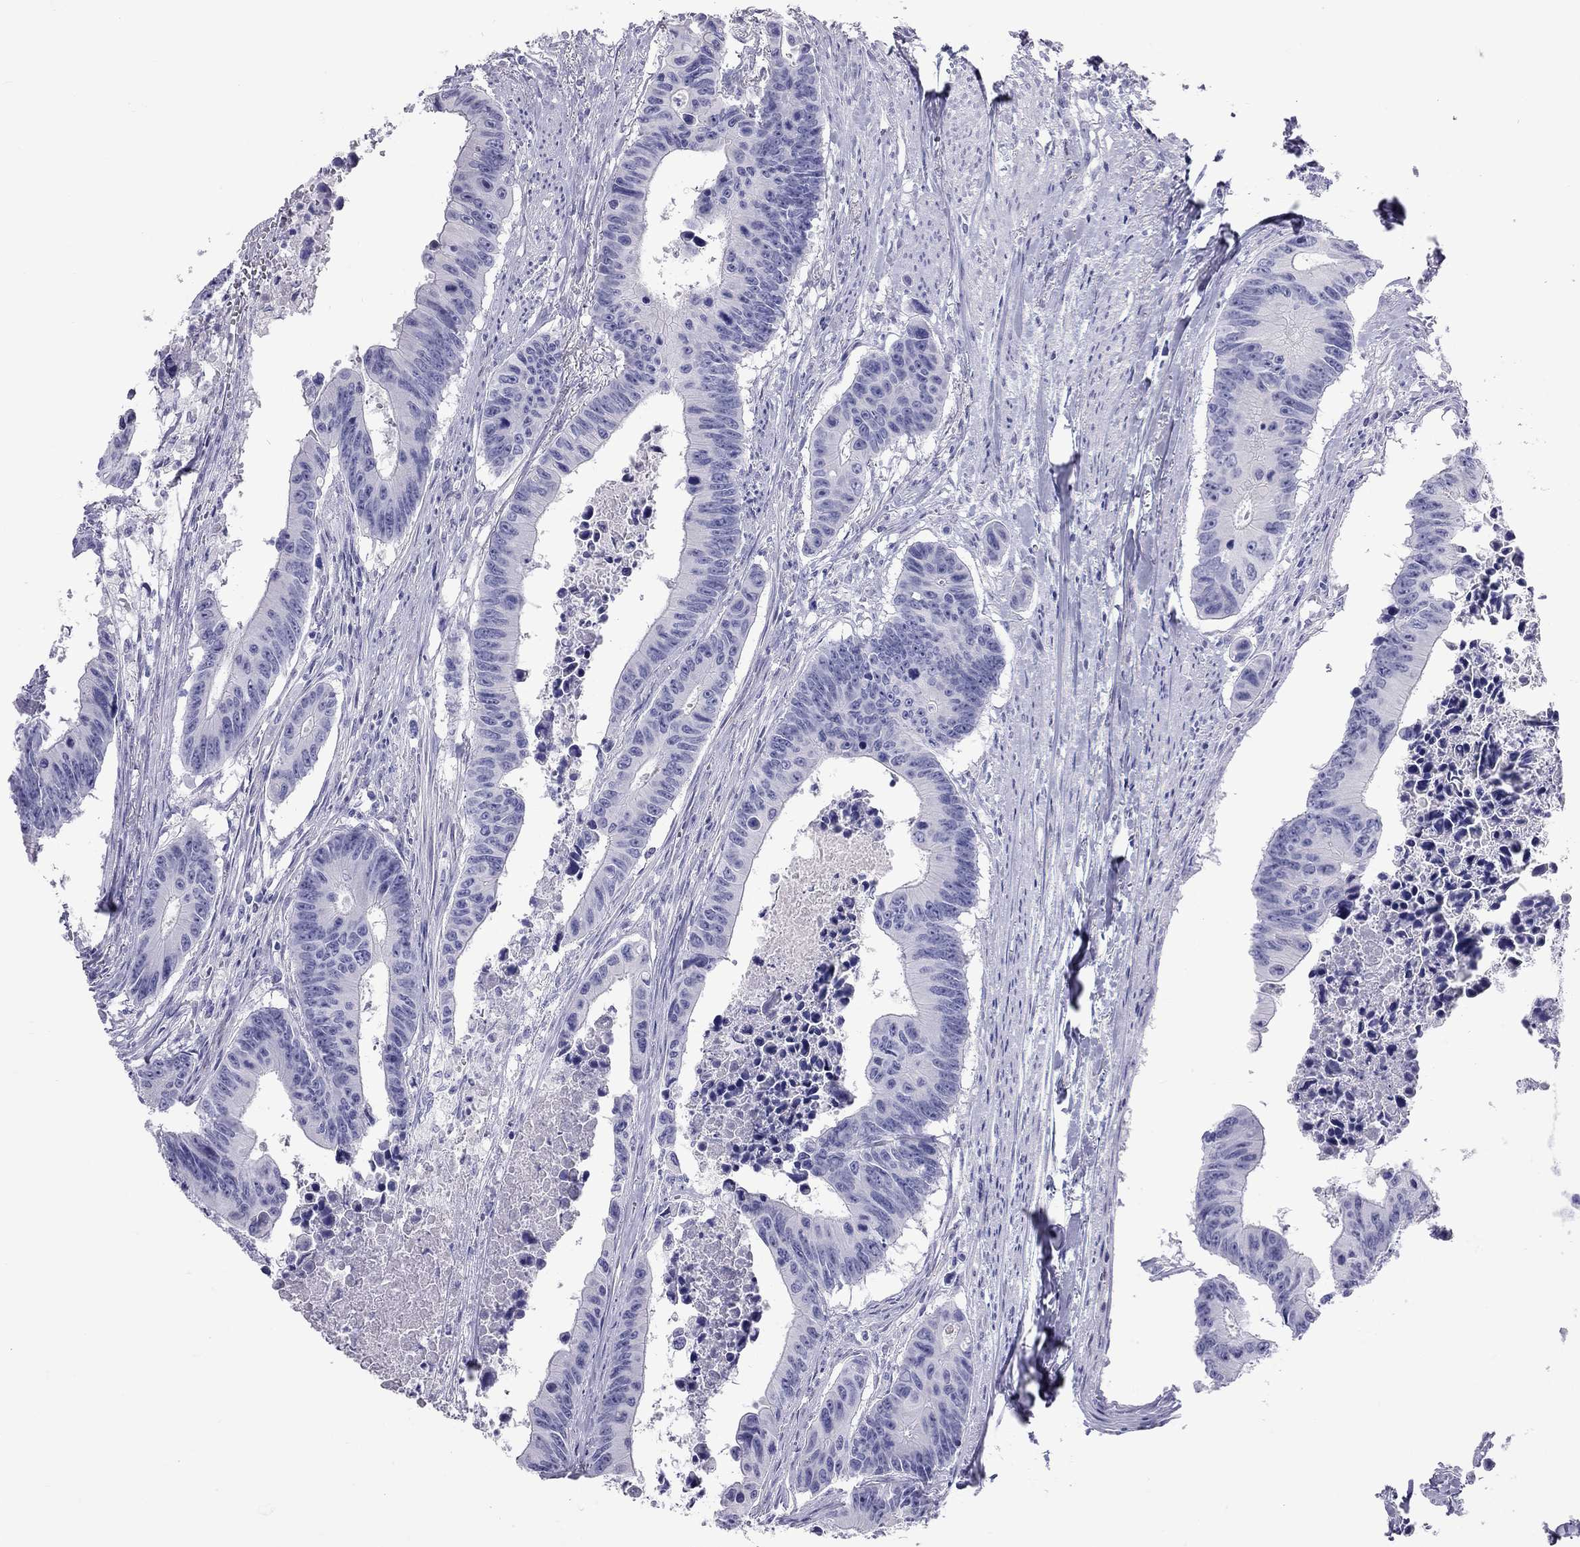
{"staining": {"intensity": "negative", "quantity": "none", "location": "none"}, "tissue": "colorectal cancer", "cell_type": "Tumor cells", "image_type": "cancer", "snomed": [{"axis": "morphology", "description": "Adenocarcinoma, NOS"}, {"axis": "topography", "description": "Colon"}], "caption": "Immunohistochemical staining of human colorectal adenocarcinoma reveals no significant positivity in tumor cells. (Brightfield microscopy of DAB IHC at high magnification).", "gene": "FSCN3", "patient": {"sex": "female", "age": 87}}